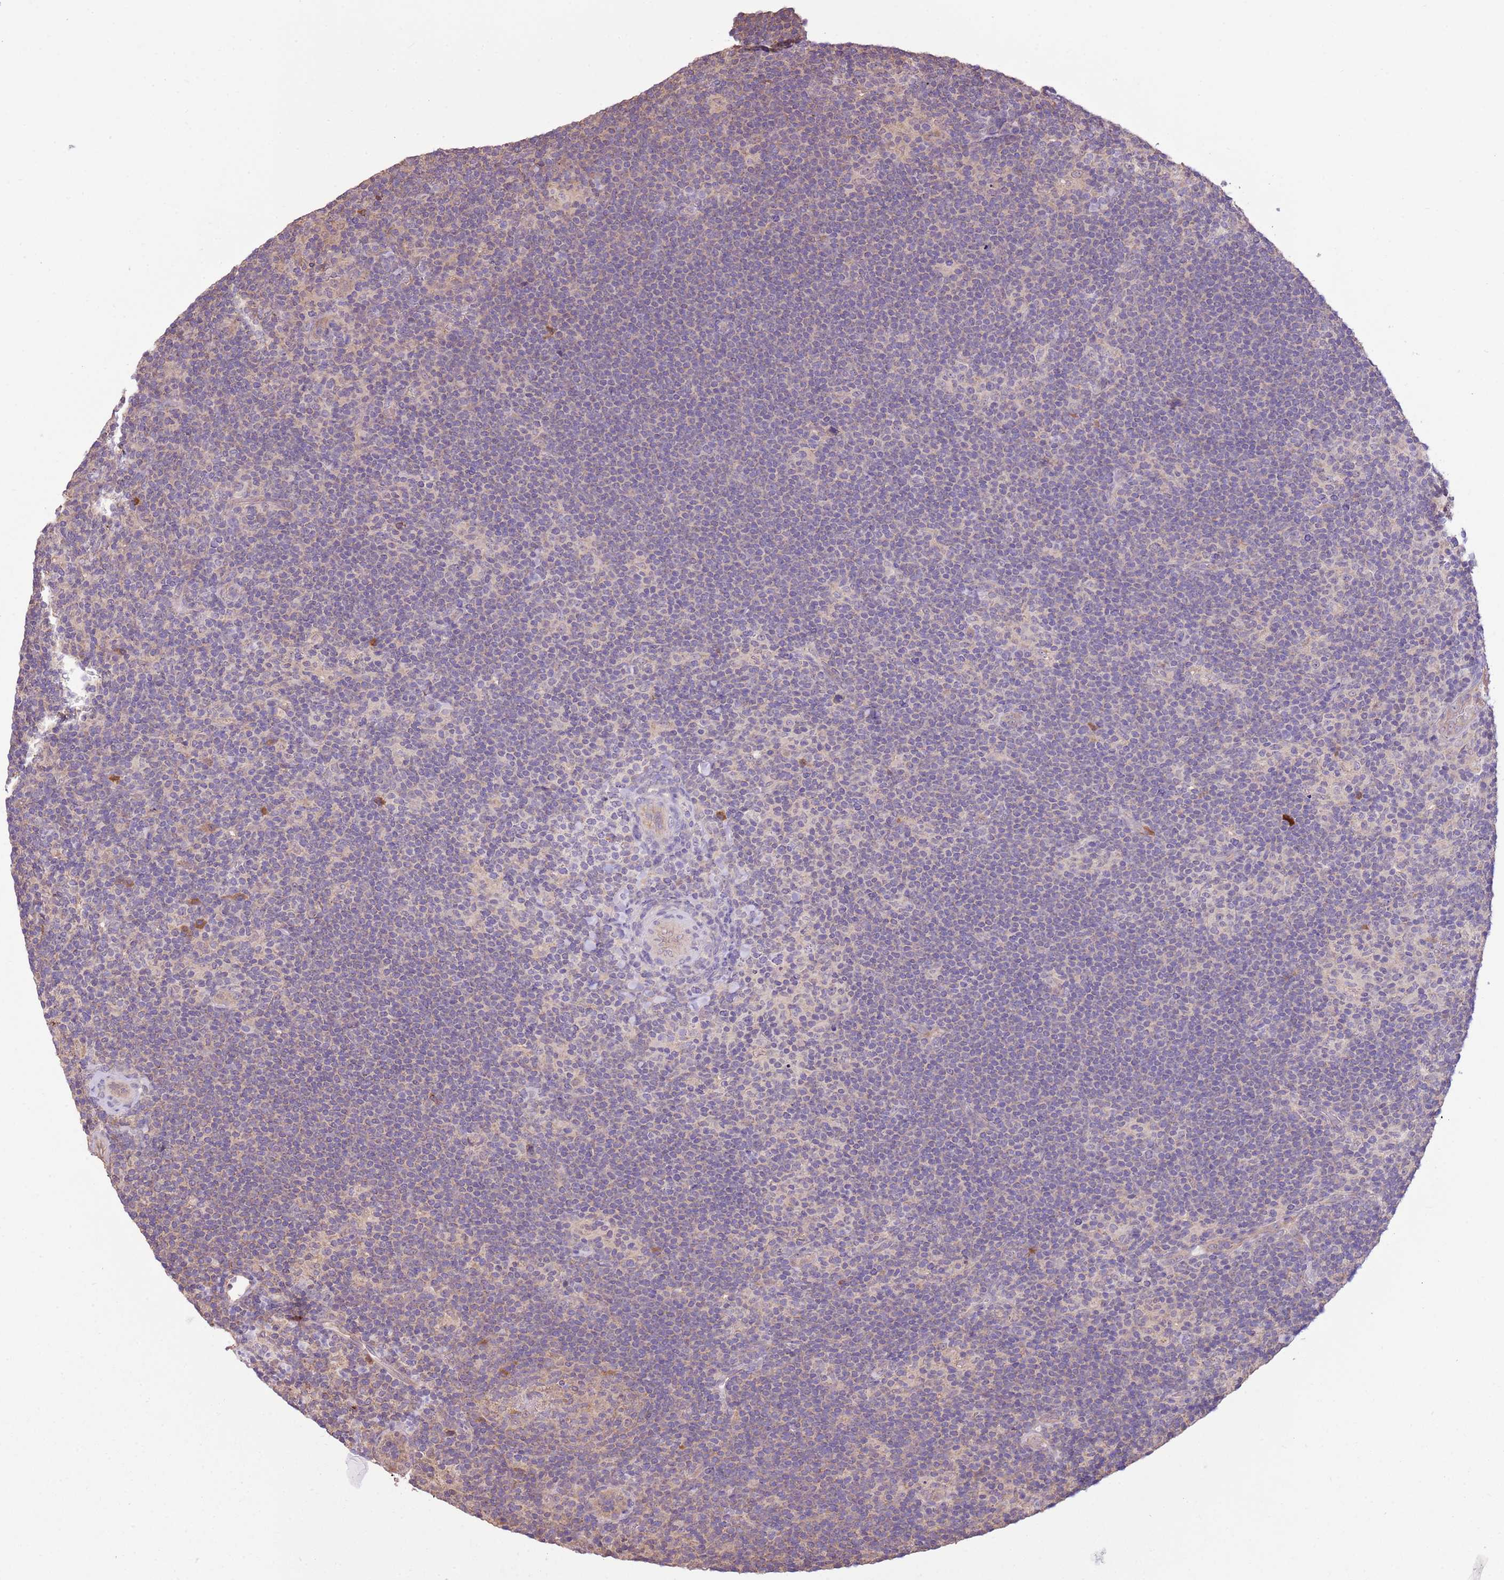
{"staining": {"intensity": "negative", "quantity": "none", "location": "none"}, "tissue": "lymphoma", "cell_type": "Tumor cells", "image_type": "cancer", "snomed": [{"axis": "morphology", "description": "Hodgkin's disease, NOS"}, {"axis": "topography", "description": "Lymph node"}], "caption": "A high-resolution micrograph shows immunohistochemistry staining of Hodgkin's disease, which shows no significant staining in tumor cells.", "gene": "BBS5", "patient": {"sex": "female", "age": 57}}